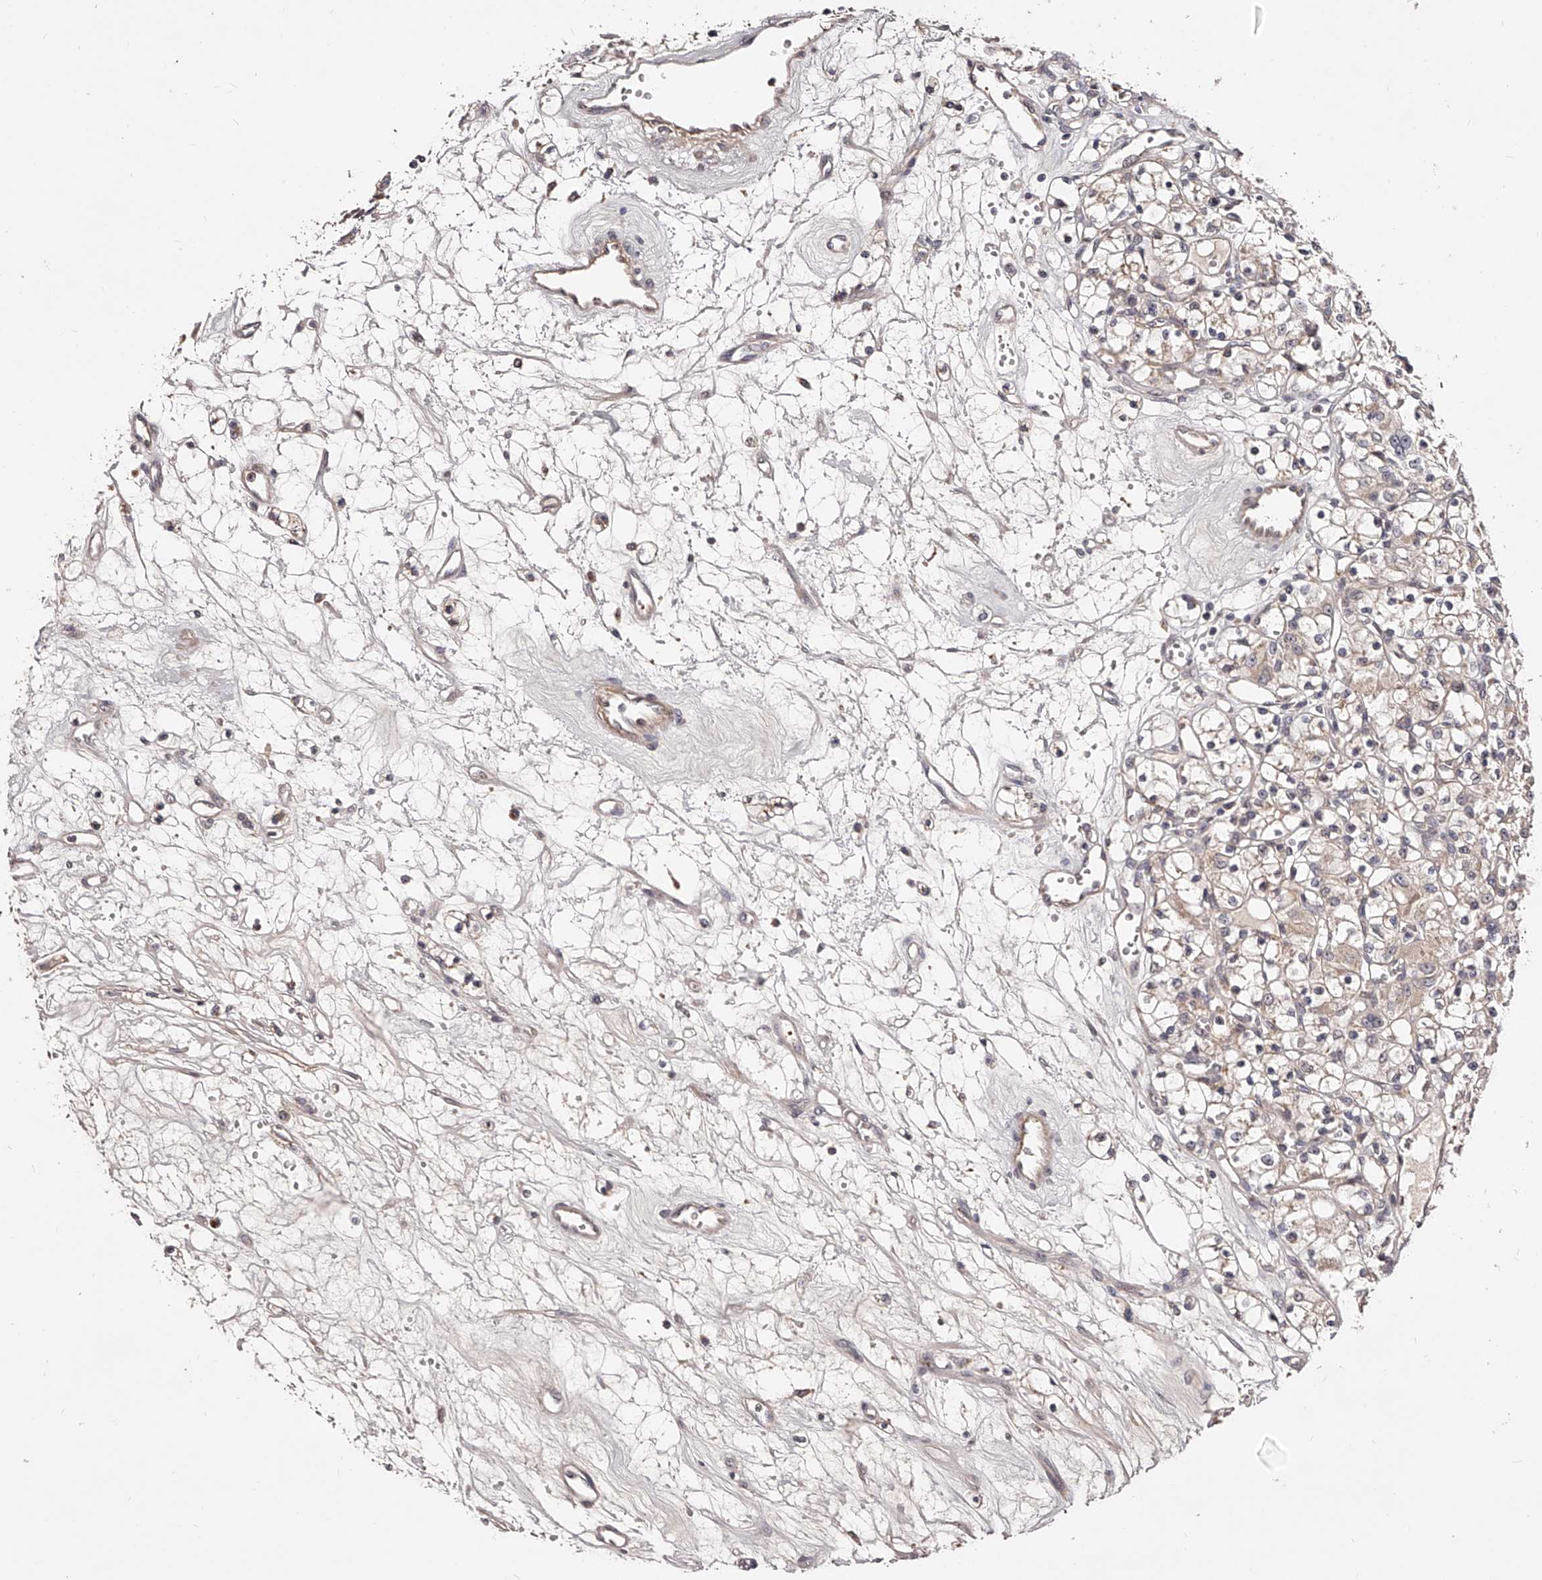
{"staining": {"intensity": "negative", "quantity": "none", "location": "none"}, "tissue": "renal cancer", "cell_type": "Tumor cells", "image_type": "cancer", "snomed": [{"axis": "morphology", "description": "Adenocarcinoma, NOS"}, {"axis": "topography", "description": "Kidney"}], "caption": "DAB (3,3'-diaminobenzidine) immunohistochemical staining of renal cancer reveals no significant staining in tumor cells.", "gene": "ZNF502", "patient": {"sex": "female", "age": 59}}